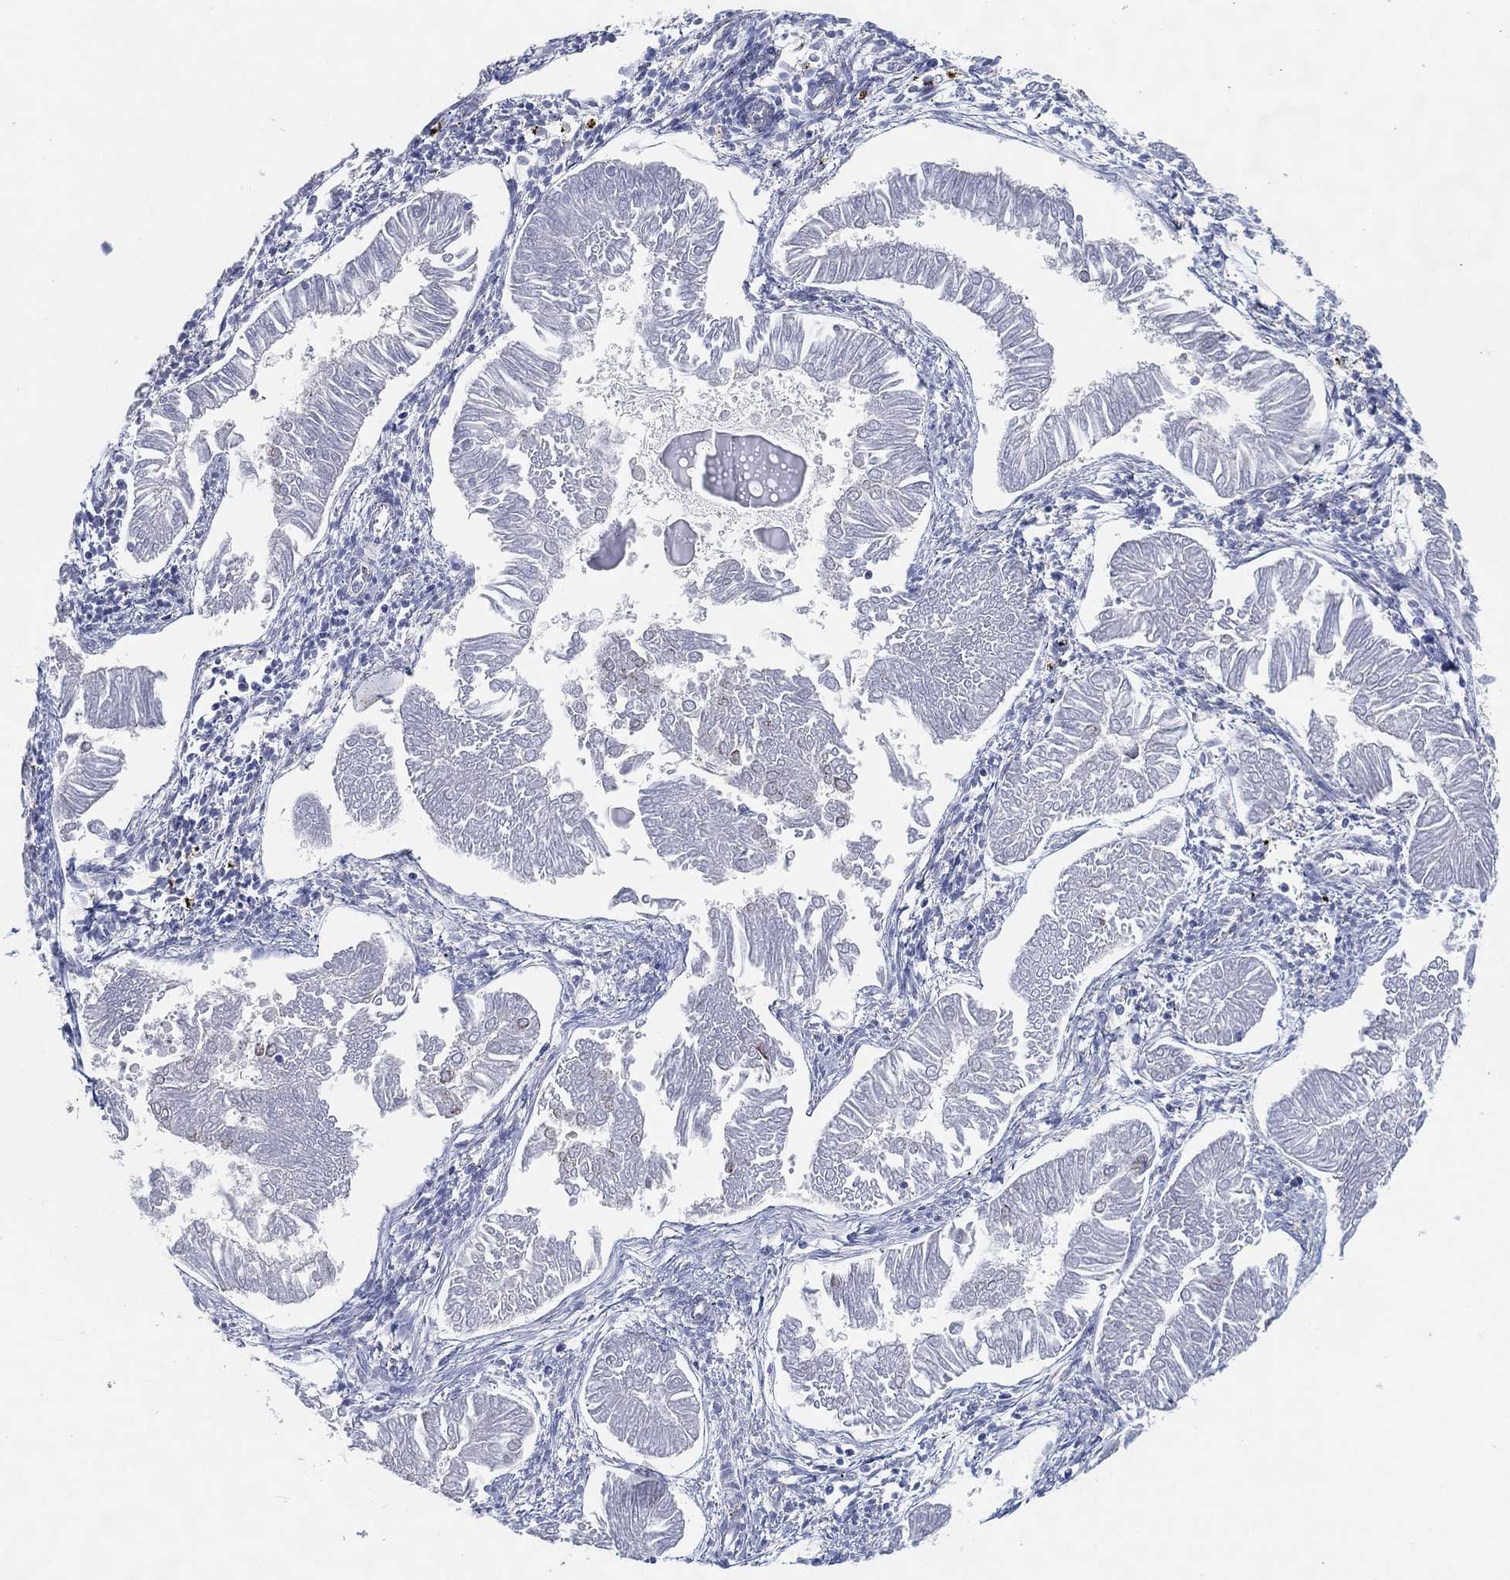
{"staining": {"intensity": "negative", "quantity": "none", "location": "none"}, "tissue": "endometrial cancer", "cell_type": "Tumor cells", "image_type": "cancer", "snomed": [{"axis": "morphology", "description": "Adenocarcinoma, NOS"}, {"axis": "topography", "description": "Endometrium"}], "caption": "A high-resolution micrograph shows IHC staining of endometrial cancer, which exhibits no significant expression in tumor cells.", "gene": "GCAT", "patient": {"sex": "female", "age": 53}}